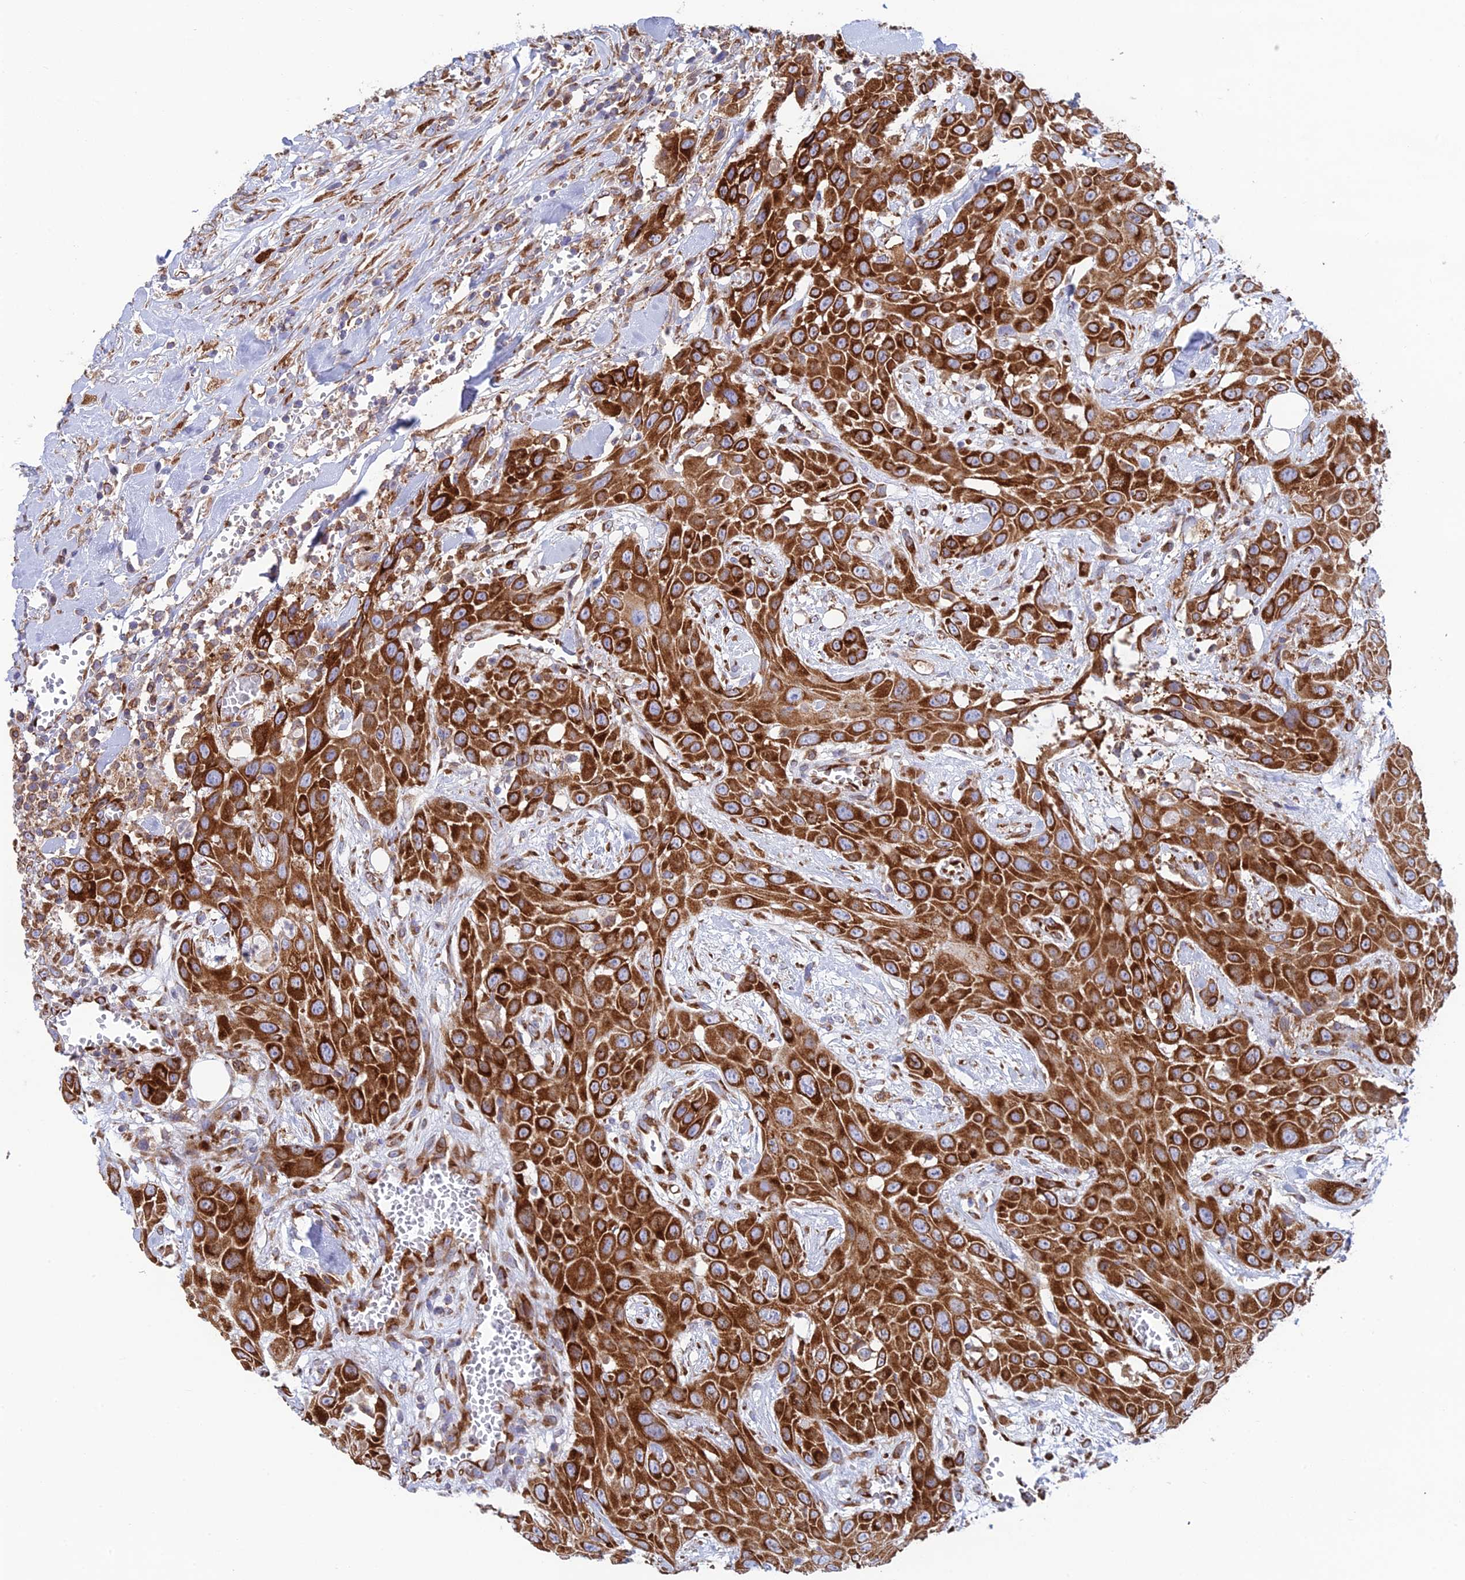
{"staining": {"intensity": "strong", "quantity": ">75%", "location": "cytoplasmic/membranous"}, "tissue": "head and neck cancer", "cell_type": "Tumor cells", "image_type": "cancer", "snomed": [{"axis": "morphology", "description": "Squamous cell carcinoma, NOS"}, {"axis": "topography", "description": "Head-Neck"}], "caption": "Tumor cells display high levels of strong cytoplasmic/membranous expression in approximately >75% of cells in squamous cell carcinoma (head and neck).", "gene": "CCDC69", "patient": {"sex": "male", "age": 81}}